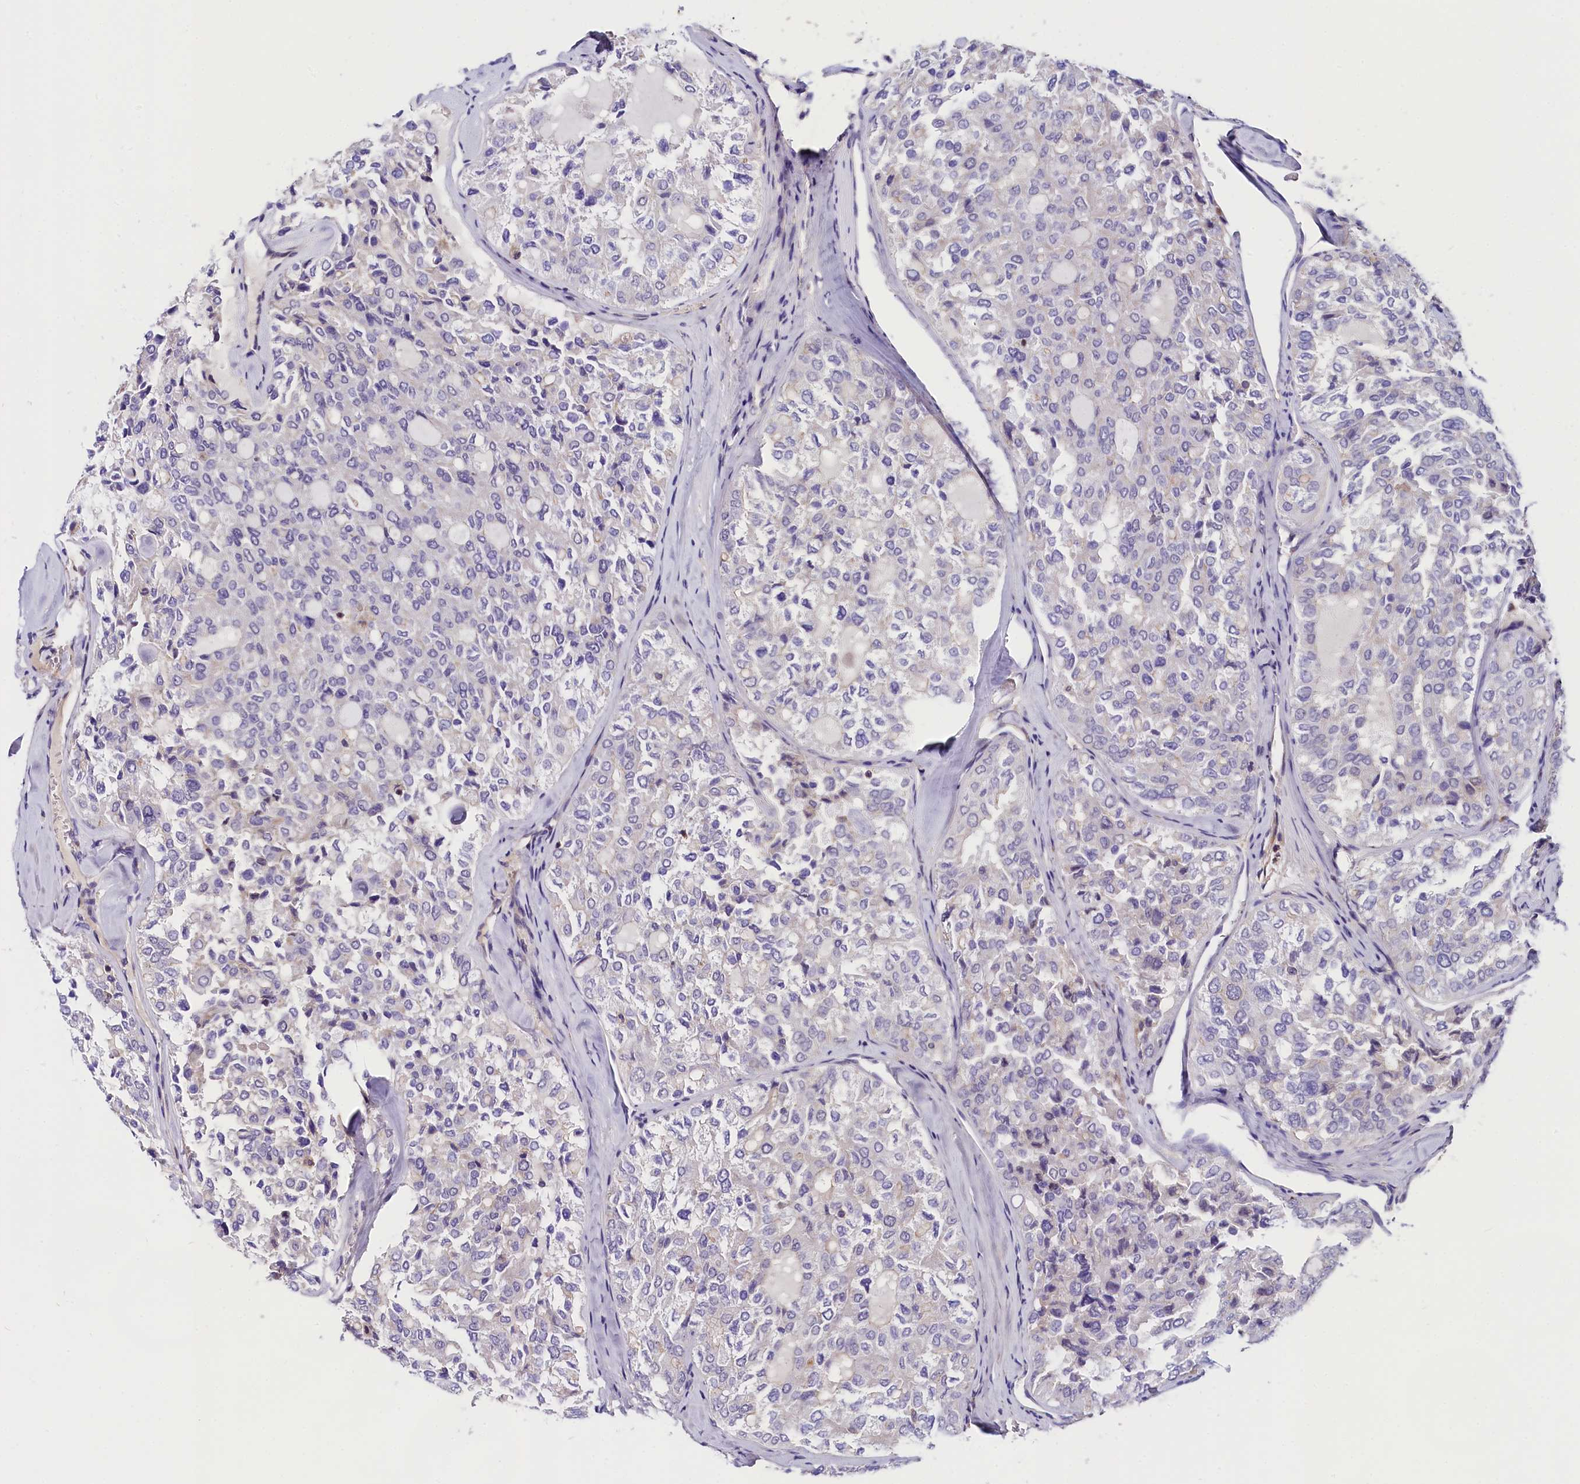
{"staining": {"intensity": "negative", "quantity": "none", "location": "none"}, "tissue": "thyroid cancer", "cell_type": "Tumor cells", "image_type": "cancer", "snomed": [{"axis": "morphology", "description": "Follicular adenoma carcinoma, NOS"}, {"axis": "topography", "description": "Thyroid gland"}], "caption": "Immunohistochemical staining of human thyroid follicular adenoma carcinoma demonstrates no significant staining in tumor cells. Nuclei are stained in blue.", "gene": "OAS3", "patient": {"sex": "male", "age": 75}}